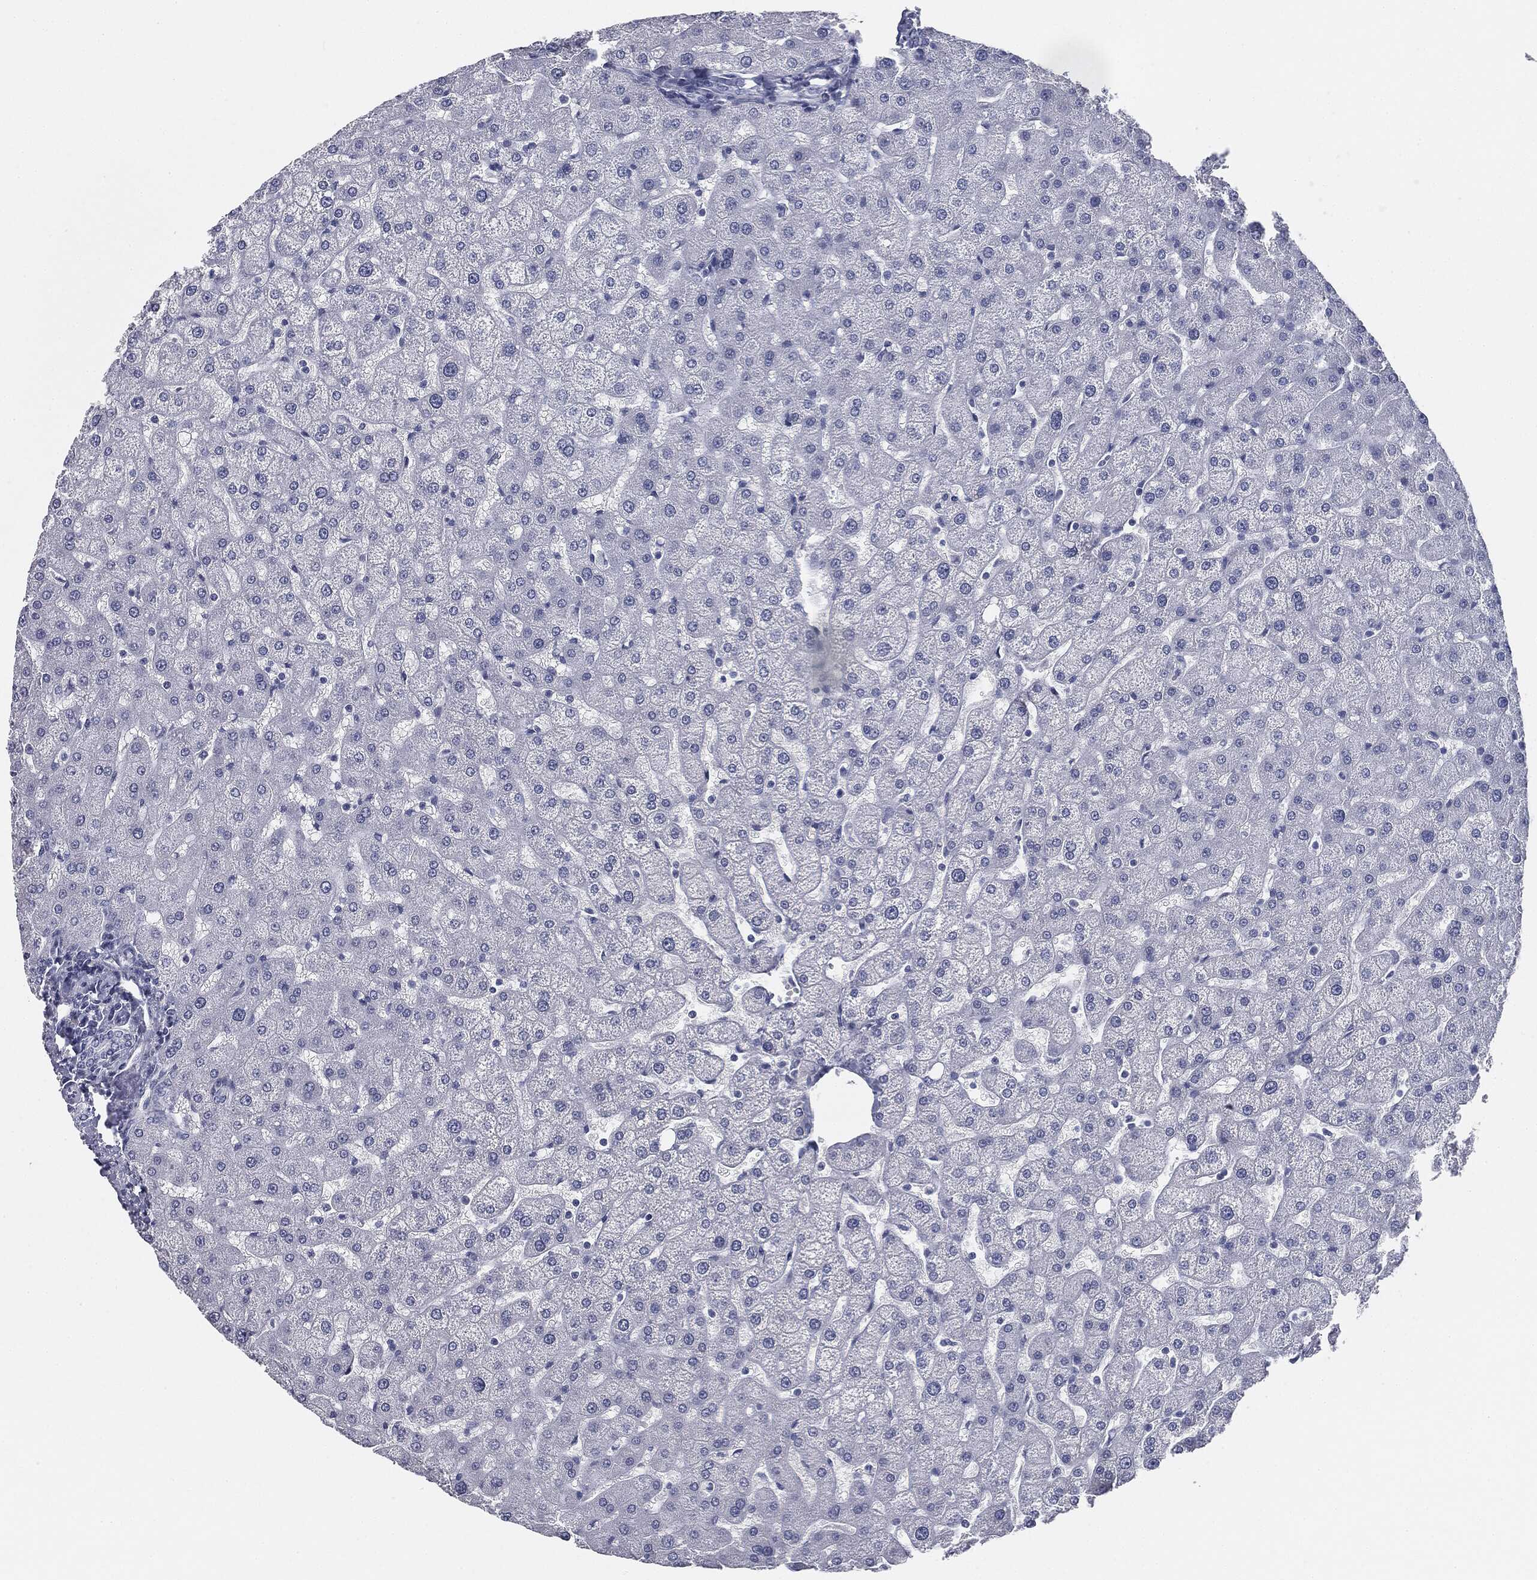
{"staining": {"intensity": "negative", "quantity": "none", "location": "none"}, "tissue": "liver", "cell_type": "Cholangiocytes", "image_type": "normal", "snomed": [{"axis": "morphology", "description": "Normal tissue, NOS"}, {"axis": "topography", "description": "Liver"}], "caption": "DAB (3,3'-diaminobenzidine) immunohistochemical staining of benign human liver displays no significant staining in cholangiocytes.", "gene": "TPO", "patient": {"sex": "female", "age": 50}}